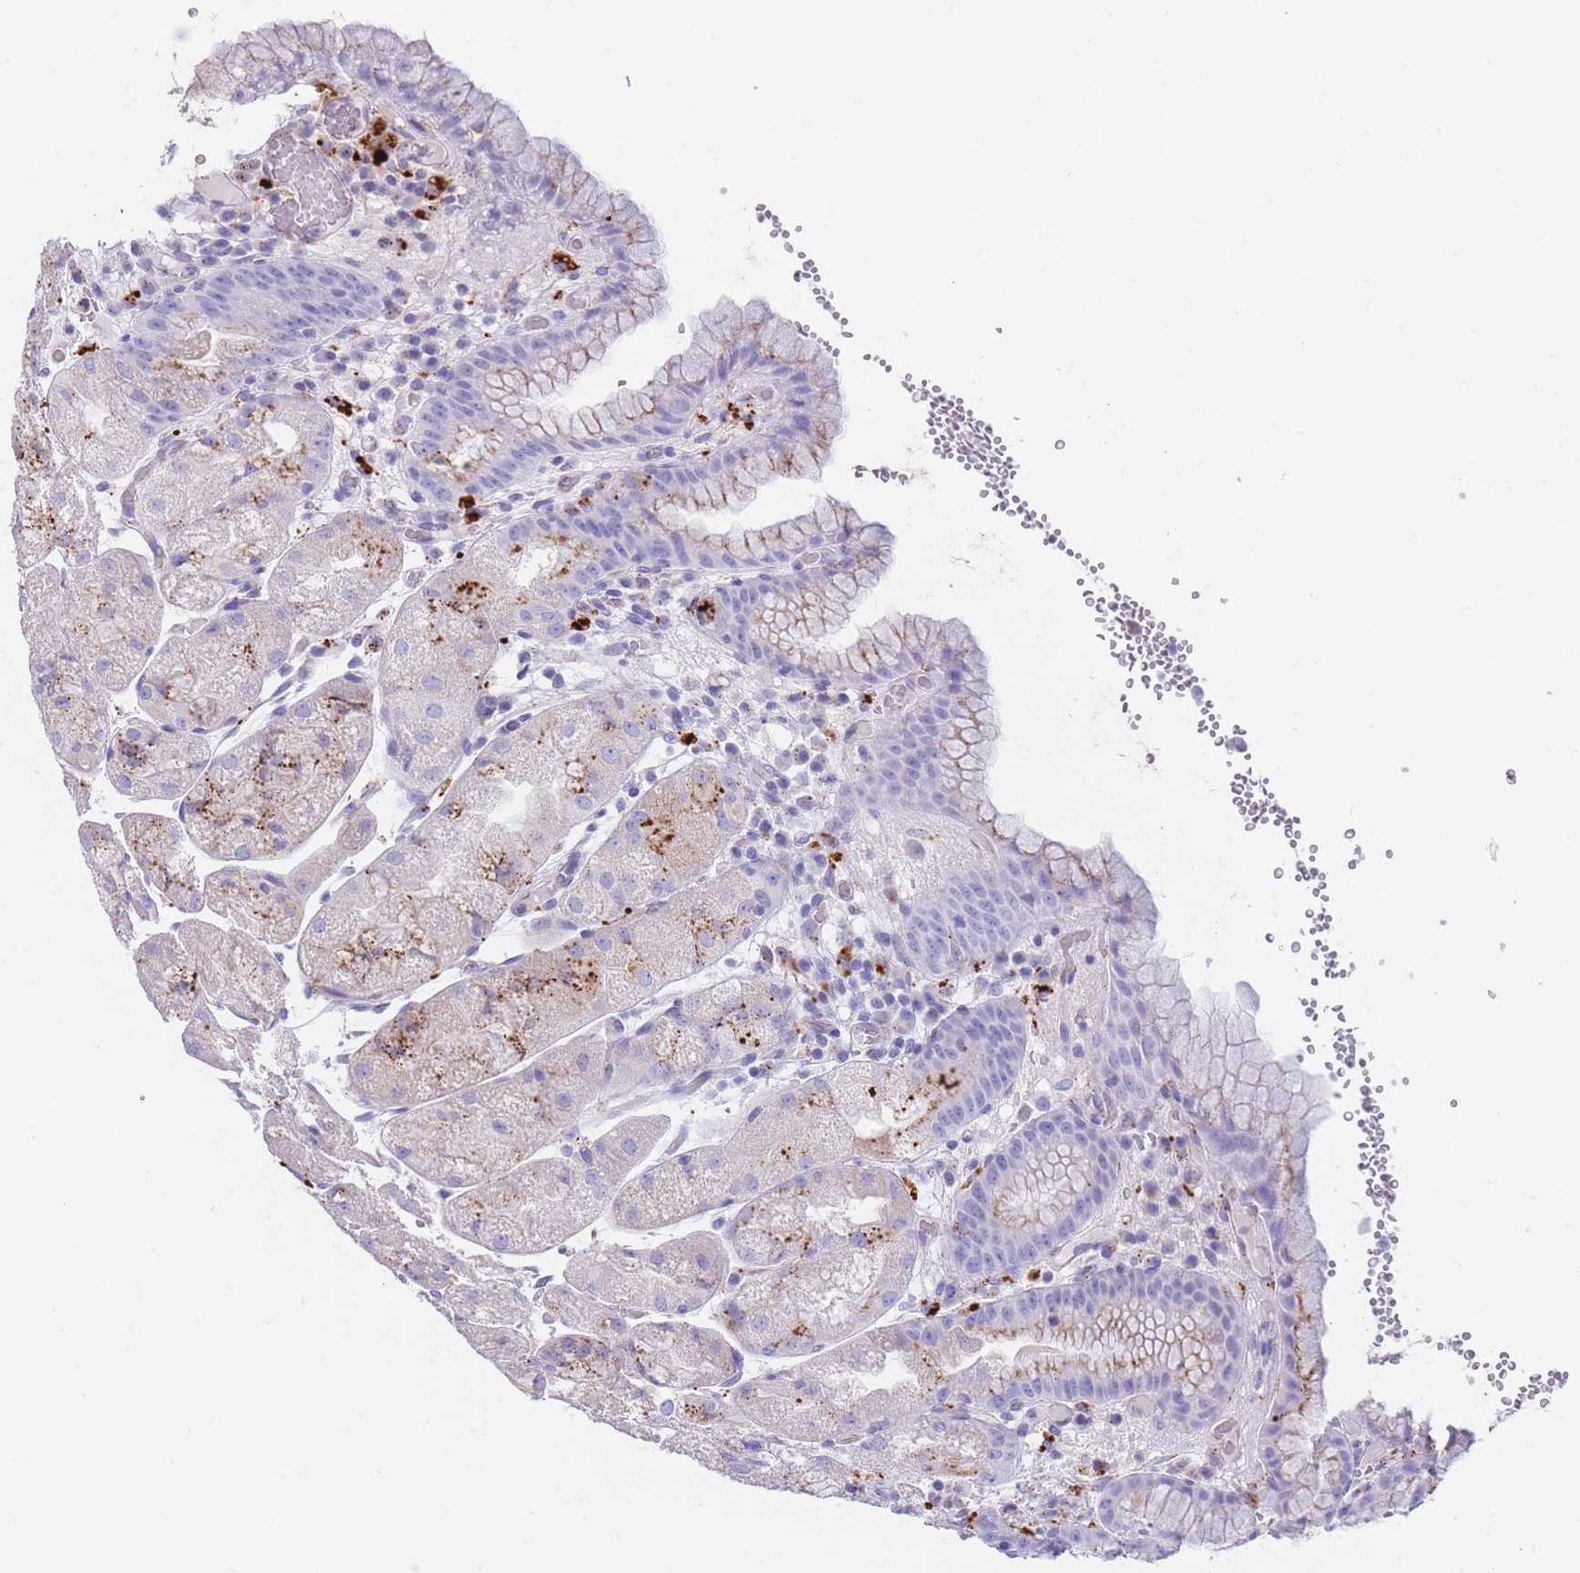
{"staining": {"intensity": "strong", "quantity": "<25%", "location": "cytoplasmic/membranous"}, "tissue": "stomach", "cell_type": "Glandular cells", "image_type": "normal", "snomed": [{"axis": "morphology", "description": "Normal tissue, NOS"}, {"axis": "topography", "description": "Stomach, upper"}], "caption": "Strong cytoplasmic/membranous expression is identified in about <25% of glandular cells in unremarkable stomach. (DAB (3,3'-diaminobenzidine) IHC with brightfield microscopy, high magnification).", "gene": "GAA", "patient": {"sex": "male", "age": 52}}